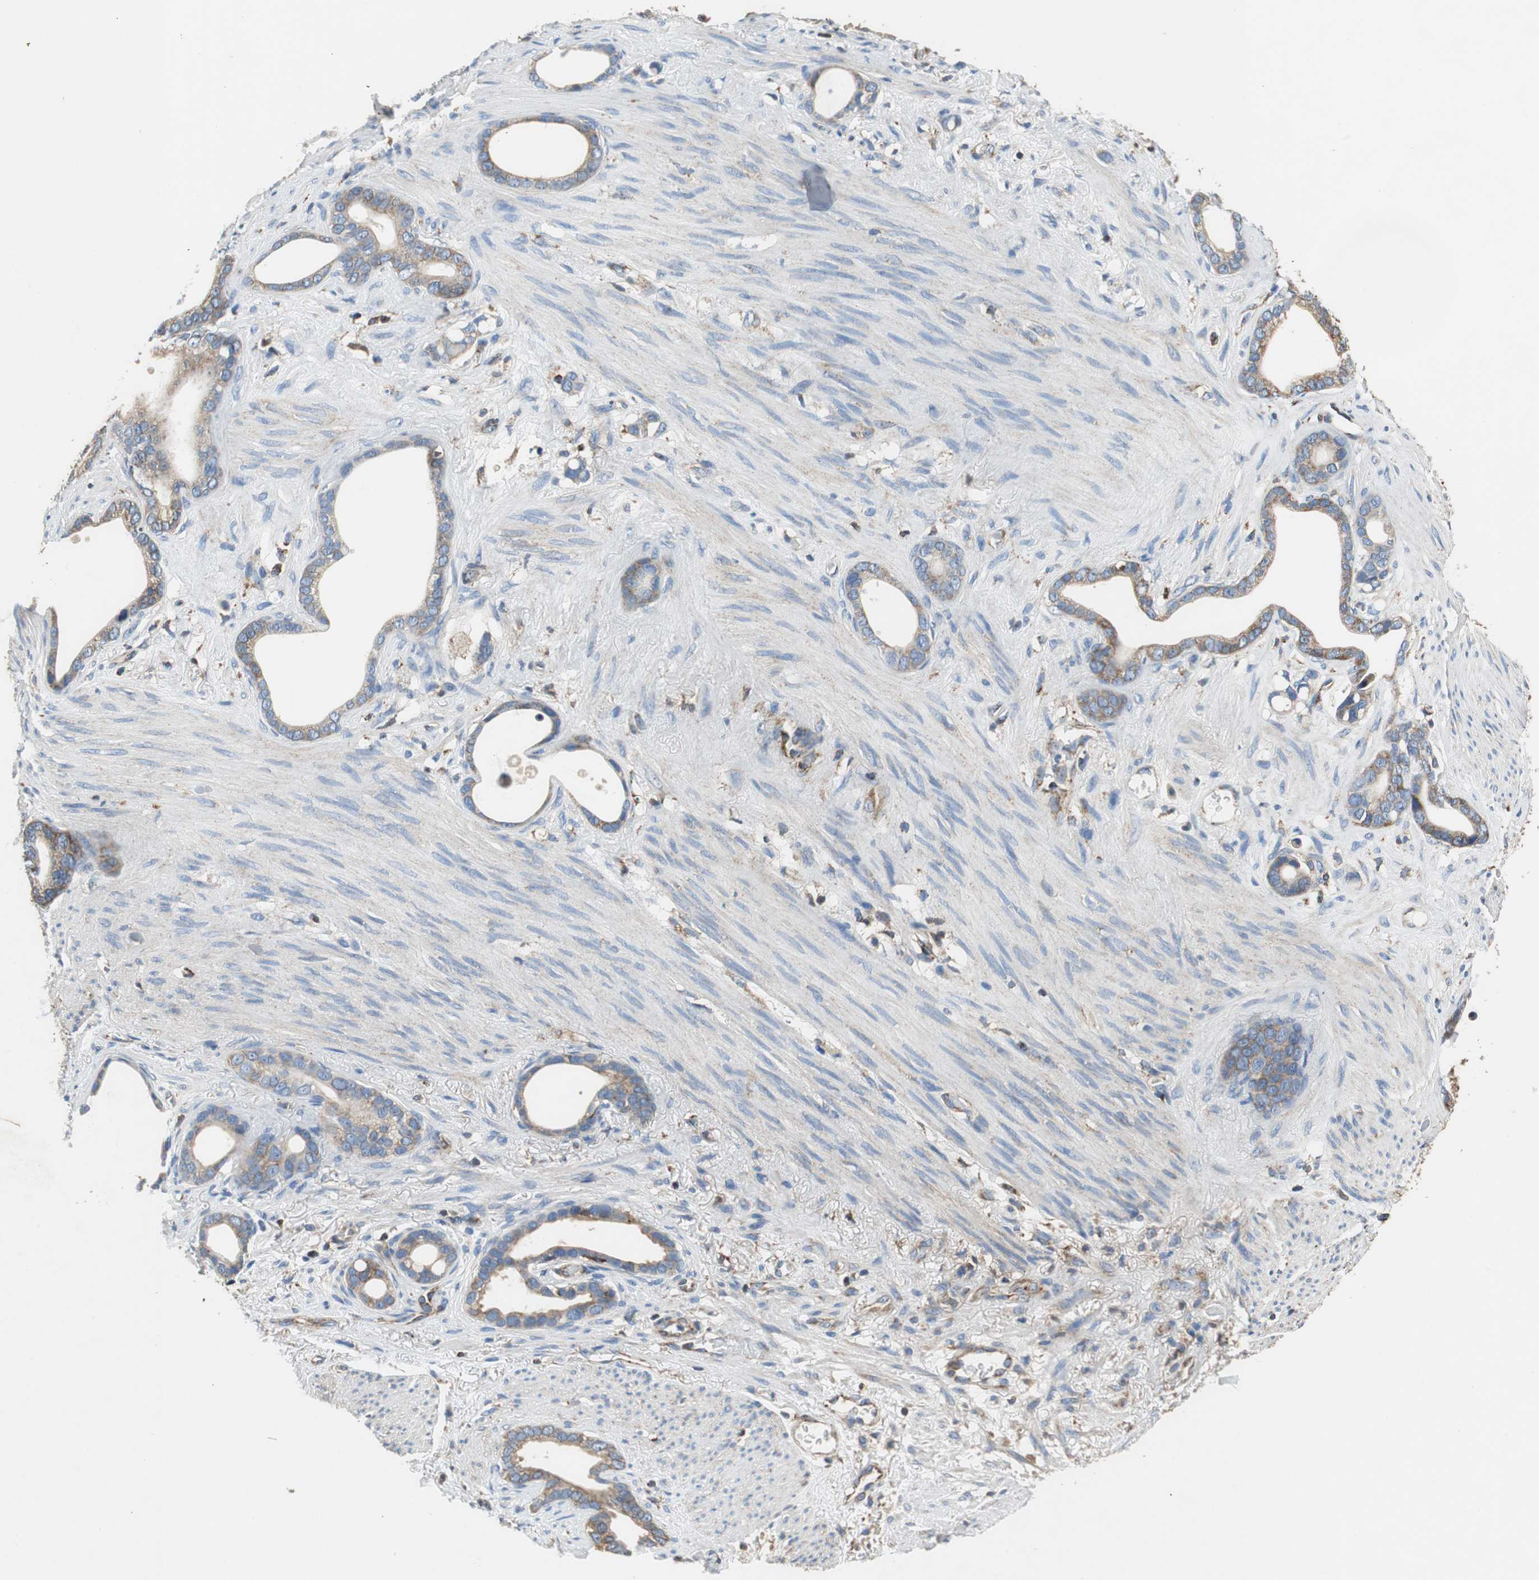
{"staining": {"intensity": "moderate", "quantity": ">75%", "location": "cytoplasmic/membranous"}, "tissue": "stomach cancer", "cell_type": "Tumor cells", "image_type": "cancer", "snomed": [{"axis": "morphology", "description": "Adenocarcinoma, NOS"}, {"axis": "topography", "description": "Stomach"}], "caption": "Immunohistochemistry (IHC) of stomach cancer (adenocarcinoma) reveals medium levels of moderate cytoplasmic/membranous staining in about >75% of tumor cells.", "gene": "GSTK1", "patient": {"sex": "female", "age": 75}}